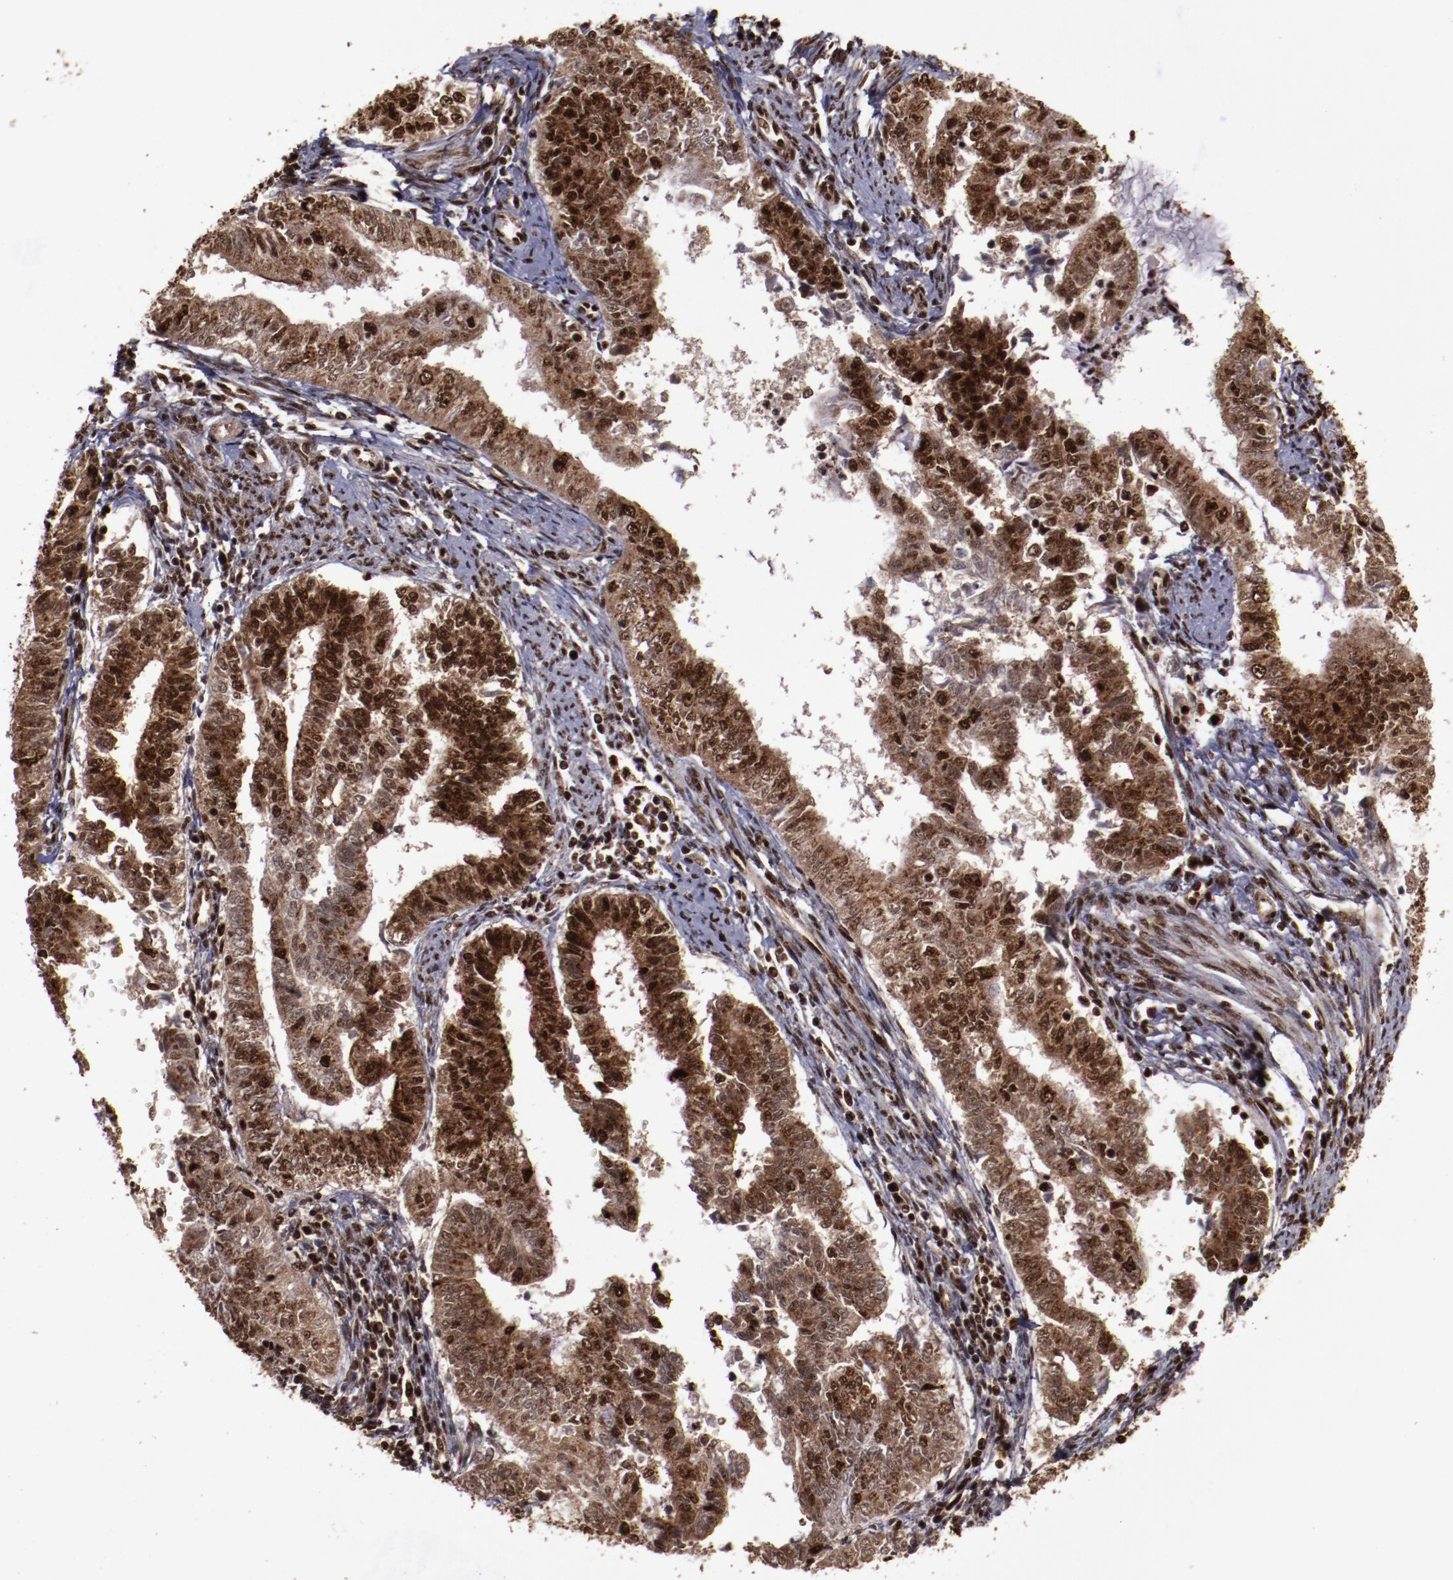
{"staining": {"intensity": "moderate", "quantity": "25%-75%", "location": "cytoplasmic/membranous,nuclear"}, "tissue": "endometrial cancer", "cell_type": "Tumor cells", "image_type": "cancer", "snomed": [{"axis": "morphology", "description": "Adenocarcinoma, NOS"}, {"axis": "topography", "description": "Endometrium"}], "caption": "About 25%-75% of tumor cells in adenocarcinoma (endometrial) display moderate cytoplasmic/membranous and nuclear protein staining as visualized by brown immunohistochemical staining.", "gene": "SNW1", "patient": {"sex": "female", "age": 66}}